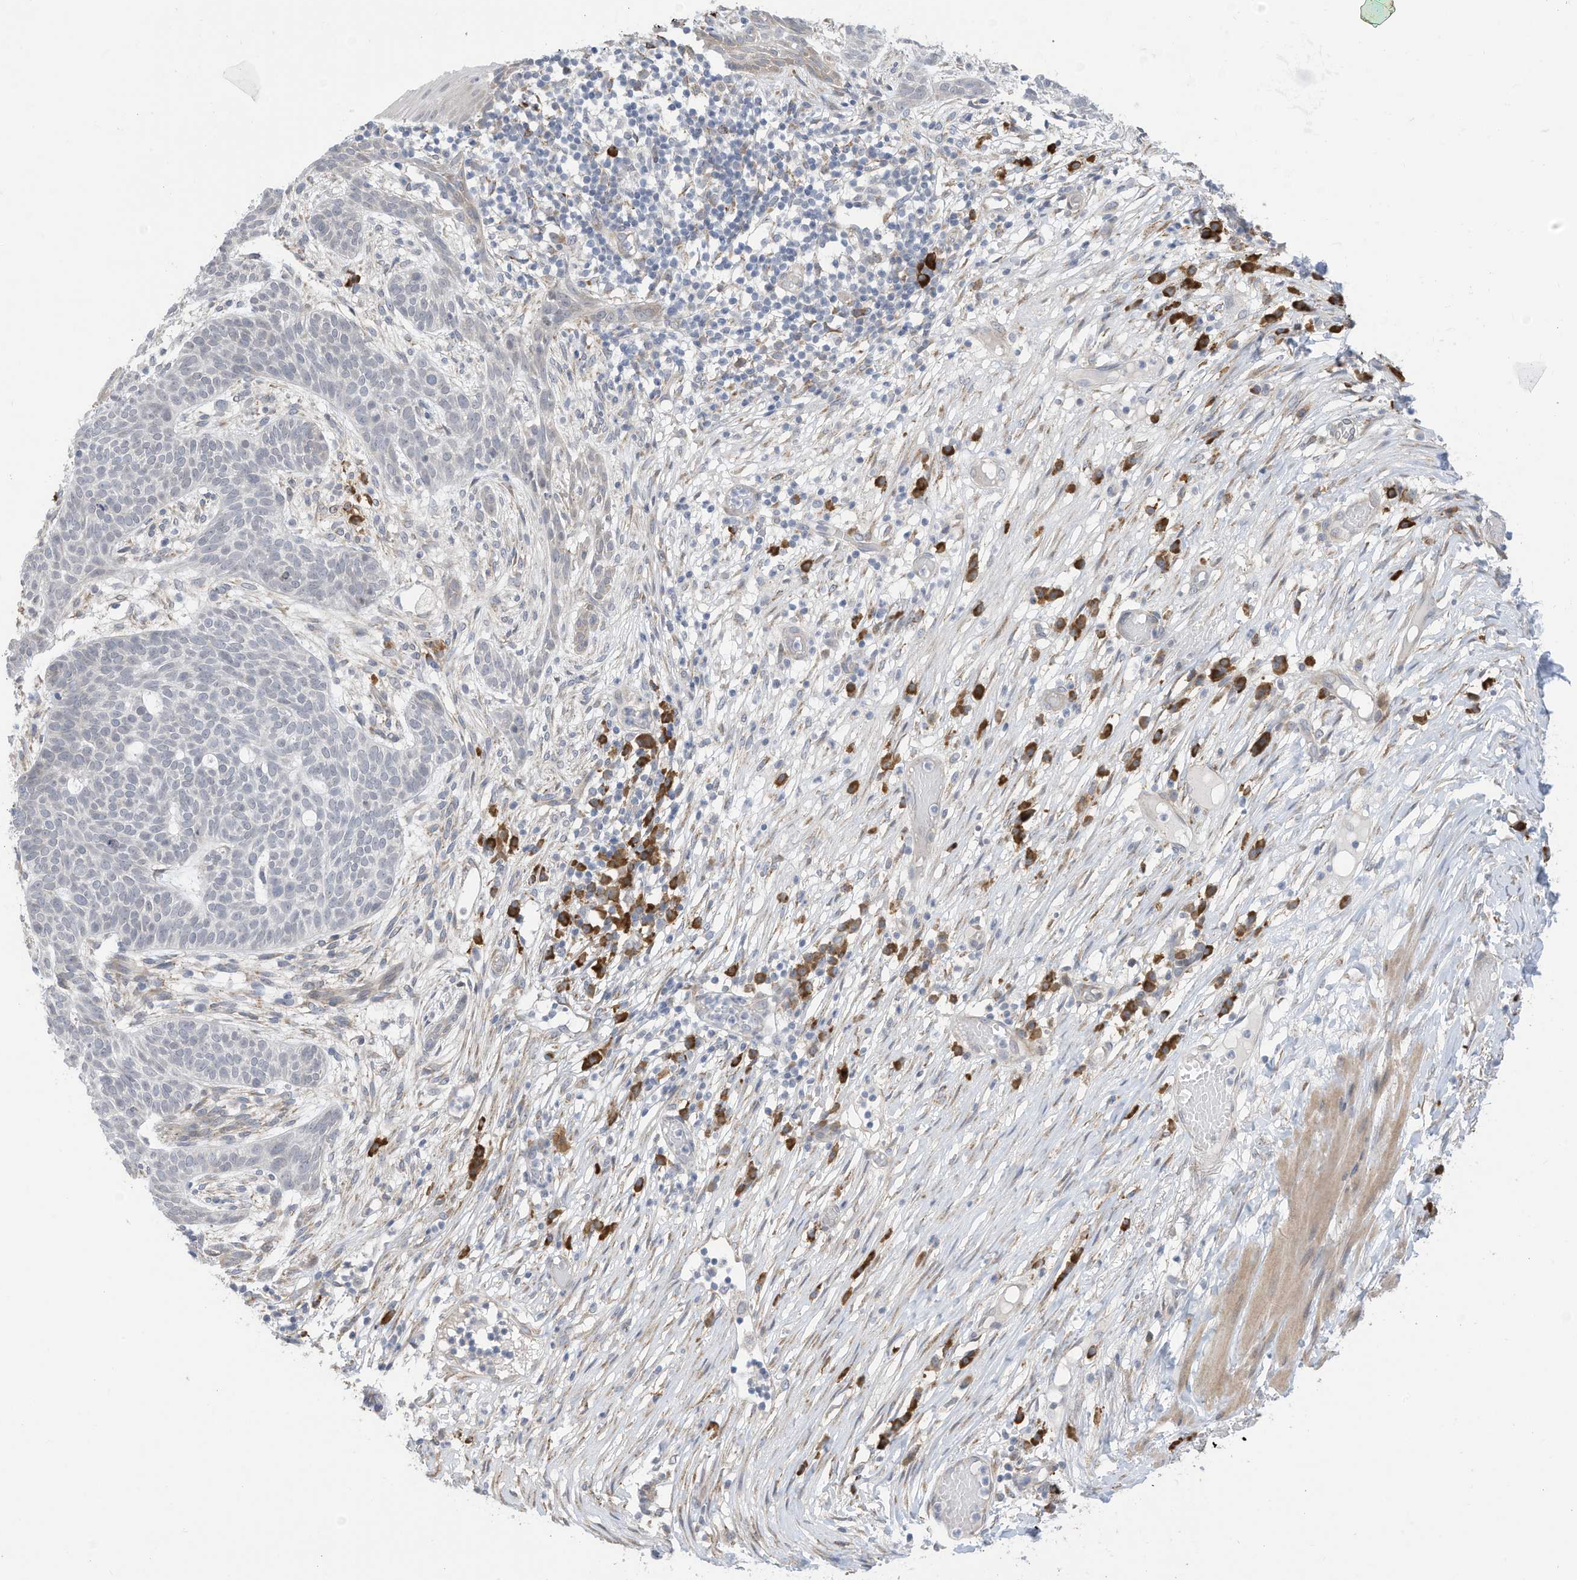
{"staining": {"intensity": "negative", "quantity": "none", "location": "none"}, "tissue": "skin cancer", "cell_type": "Tumor cells", "image_type": "cancer", "snomed": [{"axis": "morphology", "description": "Normal tissue, NOS"}, {"axis": "morphology", "description": "Basal cell carcinoma"}, {"axis": "topography", "description": "Skin"}], "caption": "An IHC photomicrograph of skin cancer (basal cell carcinoma) is shown. There is no staining in tumor cells of skin cancer (basal cell carcinoma). The staining was performed using DAB (3,3'-diaminobenzidine) to visualize the protein expression in brown, while the nuclei were stained in blue with hematoxylin (Magnification: 20x).", "gene": "ZNF292", "patient": {"sex": "male", "age": 64}}